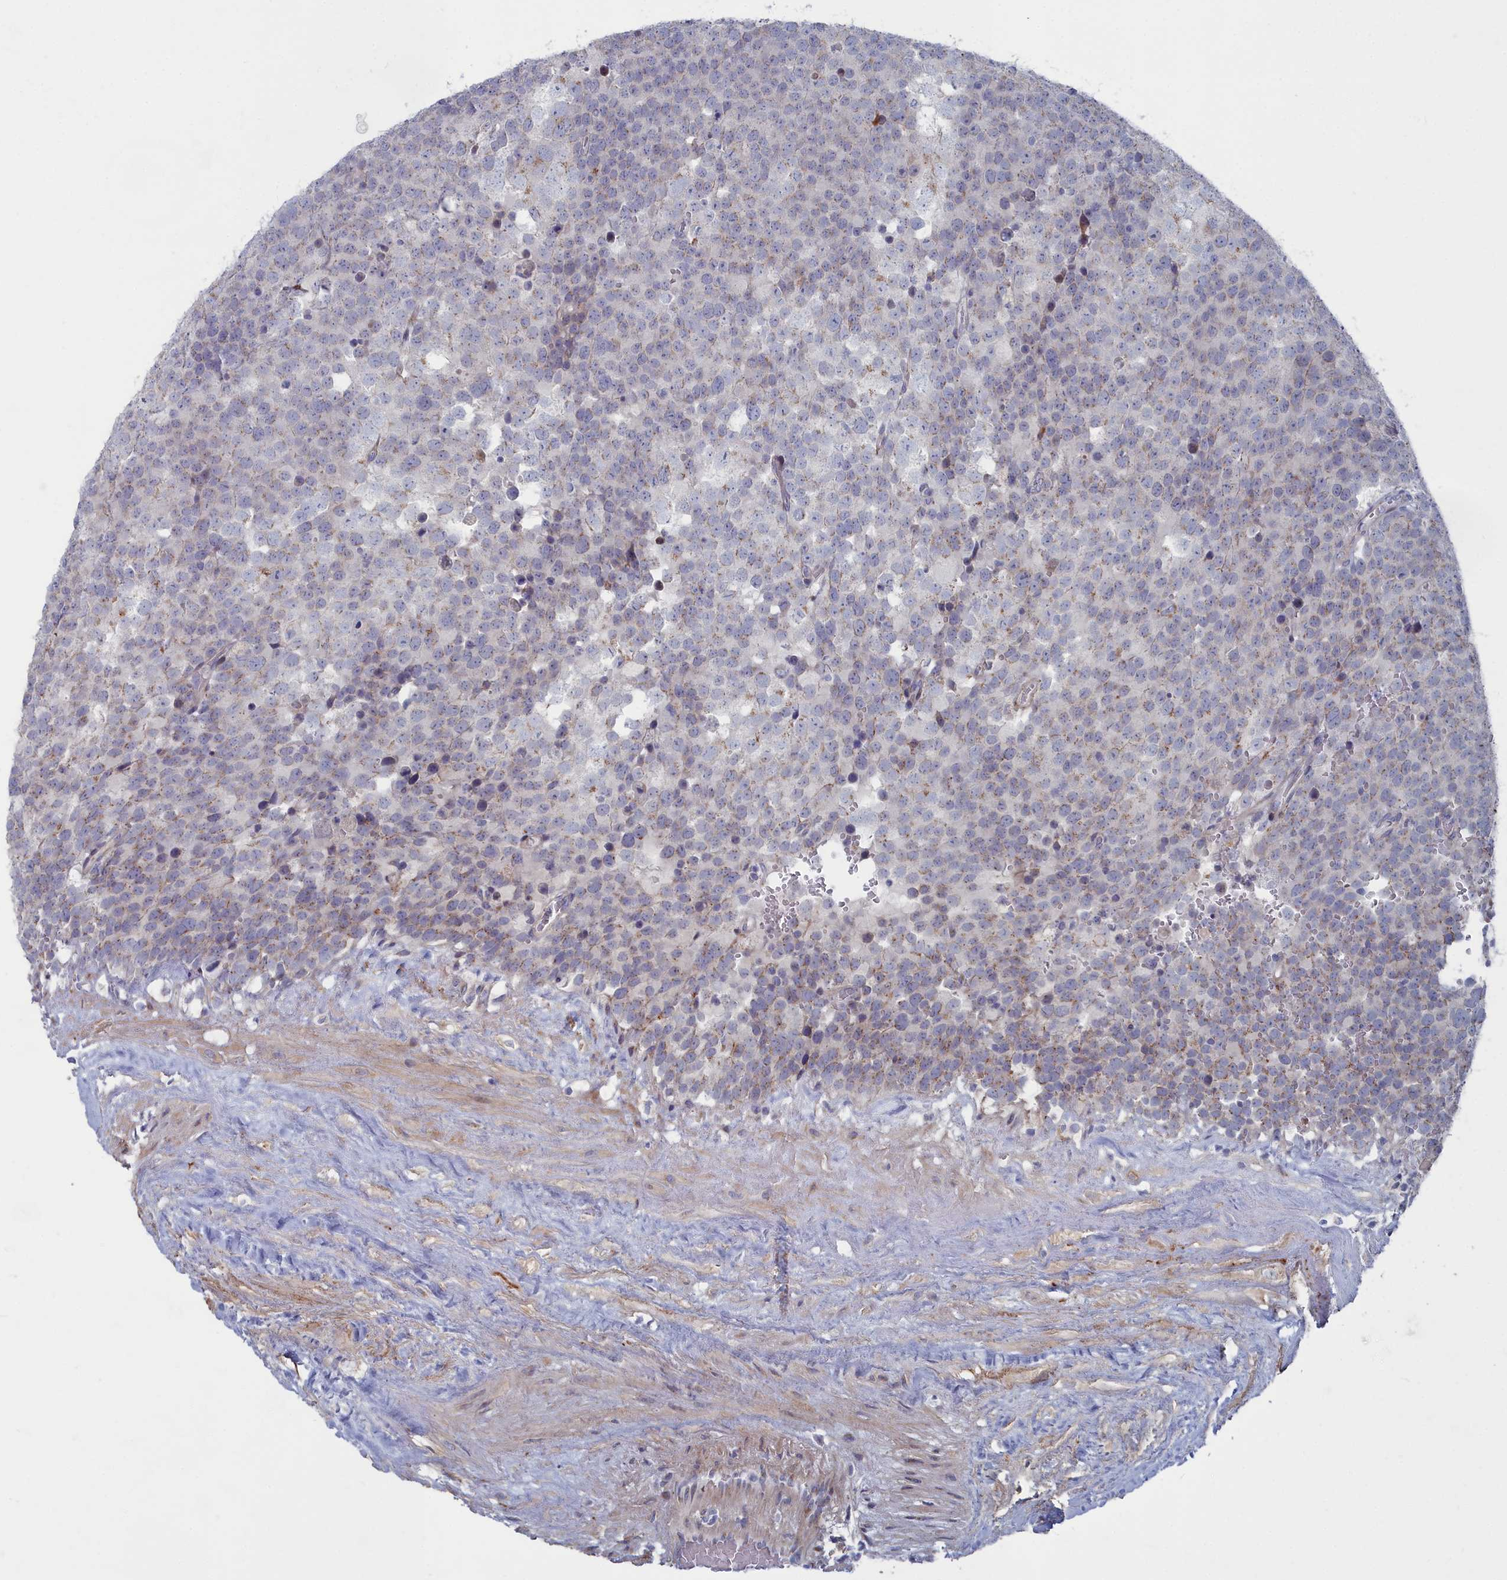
{"staining": {"intensity": "weak", "quantity": "<25%", "location": "cytoplasmic/membranous"}, "tissue": "testis cancer", "cell_type": "Tumor cells", "image_type": "cancer", "snomed": [{"axis": "morphology", "description": "Seminoma, NOS"}, {"axis": "topography", "description": "Testis"}], "caption": "IHC histopathology image of human testis cancer (seminoma) stained for a protein (brown), which displays no staining in tumor cells.", "gene": "SHISAL2A", "patient": {"sex": "male", "age": 71}}